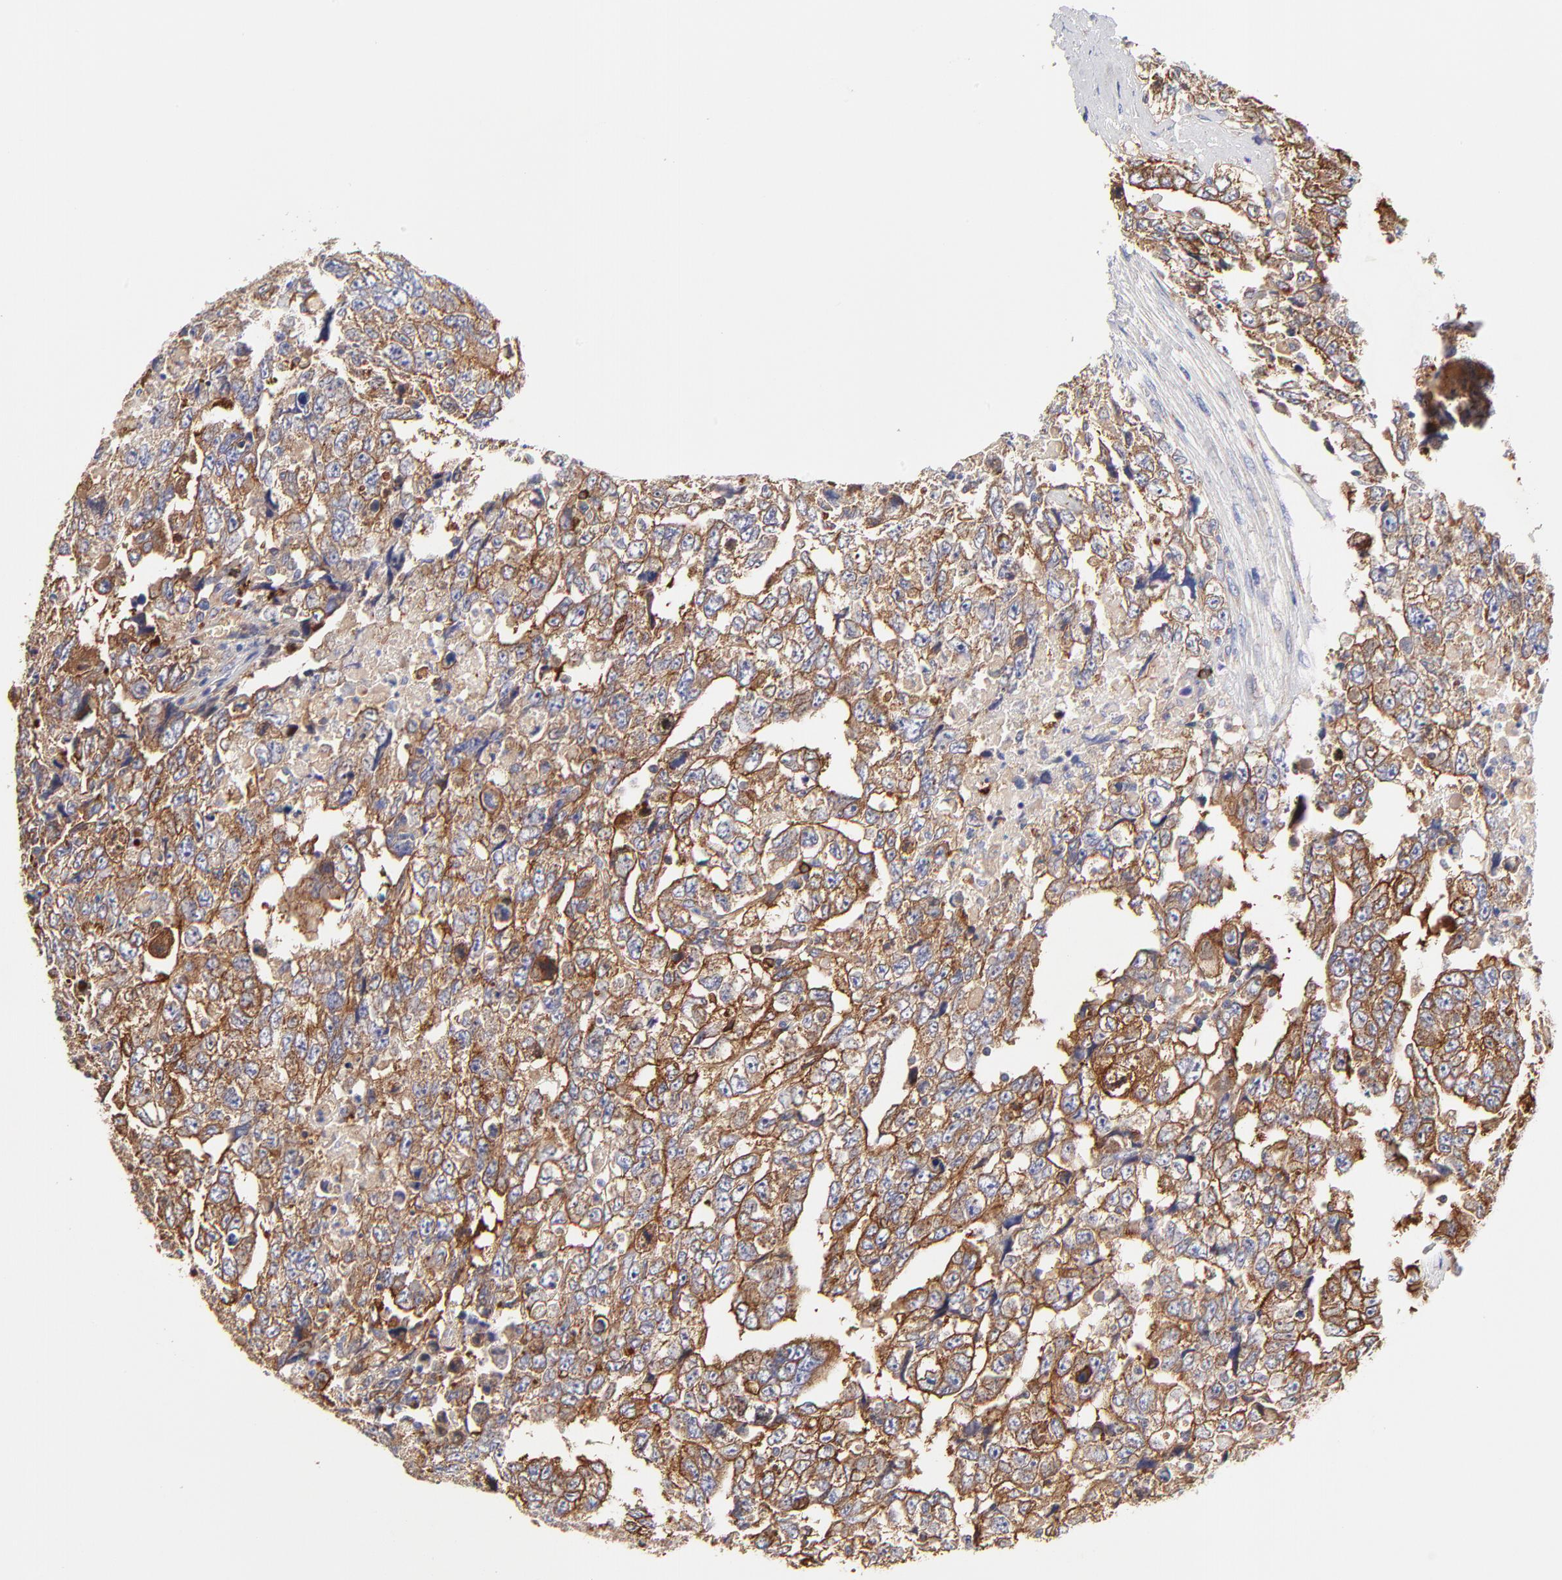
{"staining": {"intensity": "strong", "quantity": ">75%", "location": "cytoplasmic/membranous"}, "tissue": "testis cancer", "cell_type": "Tumor cells", "image_type": "cancer", "snomed": [{"axis": "morphology", "description": "Carcinoma, Embryonal, NOS"}, {"axis": "topography", "description": "Testis"}], "caption": "There is high levels of strong cytoplasmic/membranous expression in tumor cells of testis cancer, as demonstrated by immunohistochemical staining (brown color).", "gene": "CD2AP", "patient": {"sex": "male", "age": 36}}